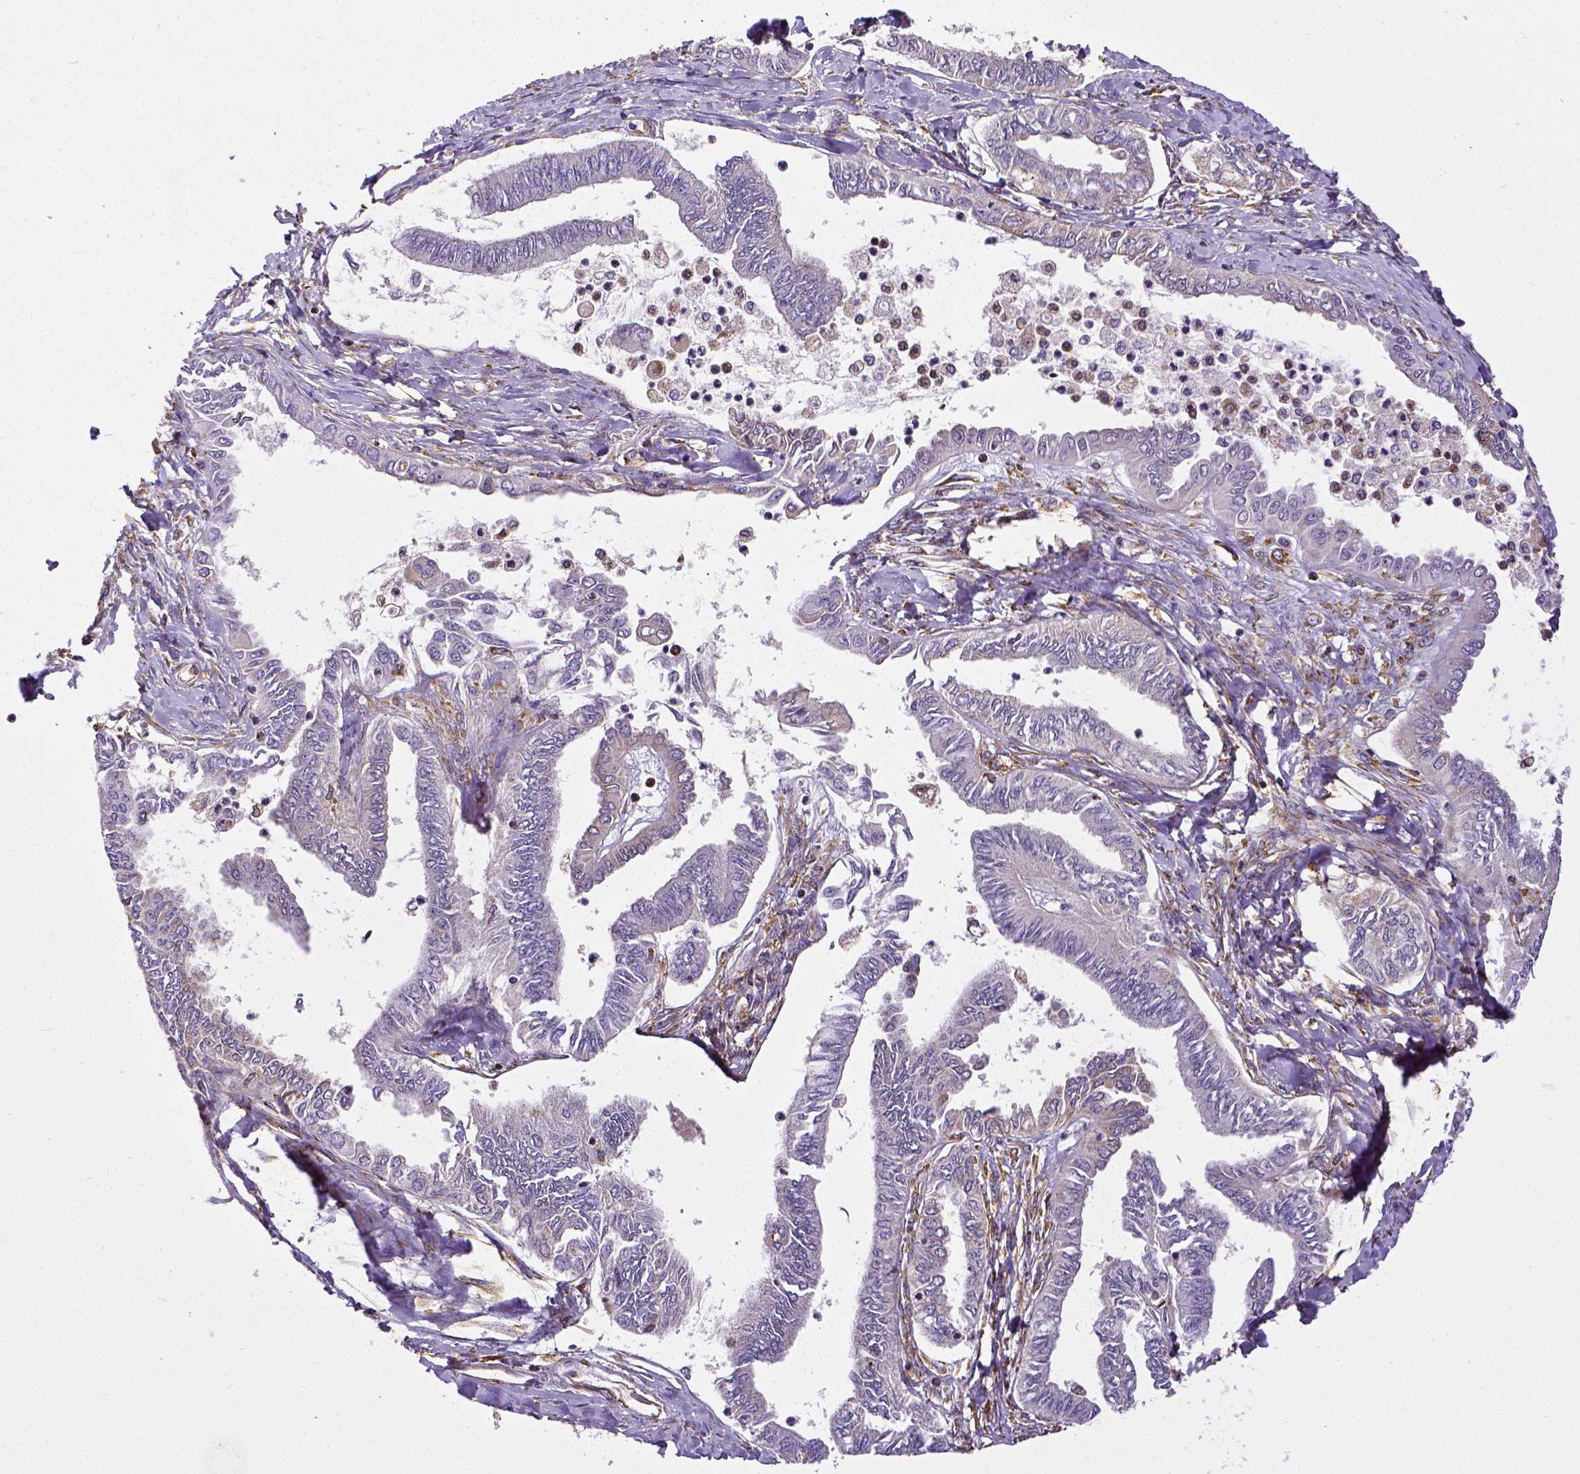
{"staining": {"intensity": "weak", "quantity": "25%-75%", "location": "cytoplasmic/membranous"}, "tissue": "ovarian cancer", "cell_type": "Tumor cells", "image_type": "cancer", "snomed": [{"axis": "morphology", "description": "Carcinoma, endometroid"}, {"axis": "topography", "description": "Ovary"}], "caption": "The immunohistochemical stain labels weak cytoplasmic/membranous positivity in tumor cells of endometroid carcinoma (ovarian) tissue. (DAB (3,3'-diaminobenzidine) = brown stain, brightfield microscopy at high magnification).", "gene": "MTDH", "patient": {"sex": "female", "age": 70}}